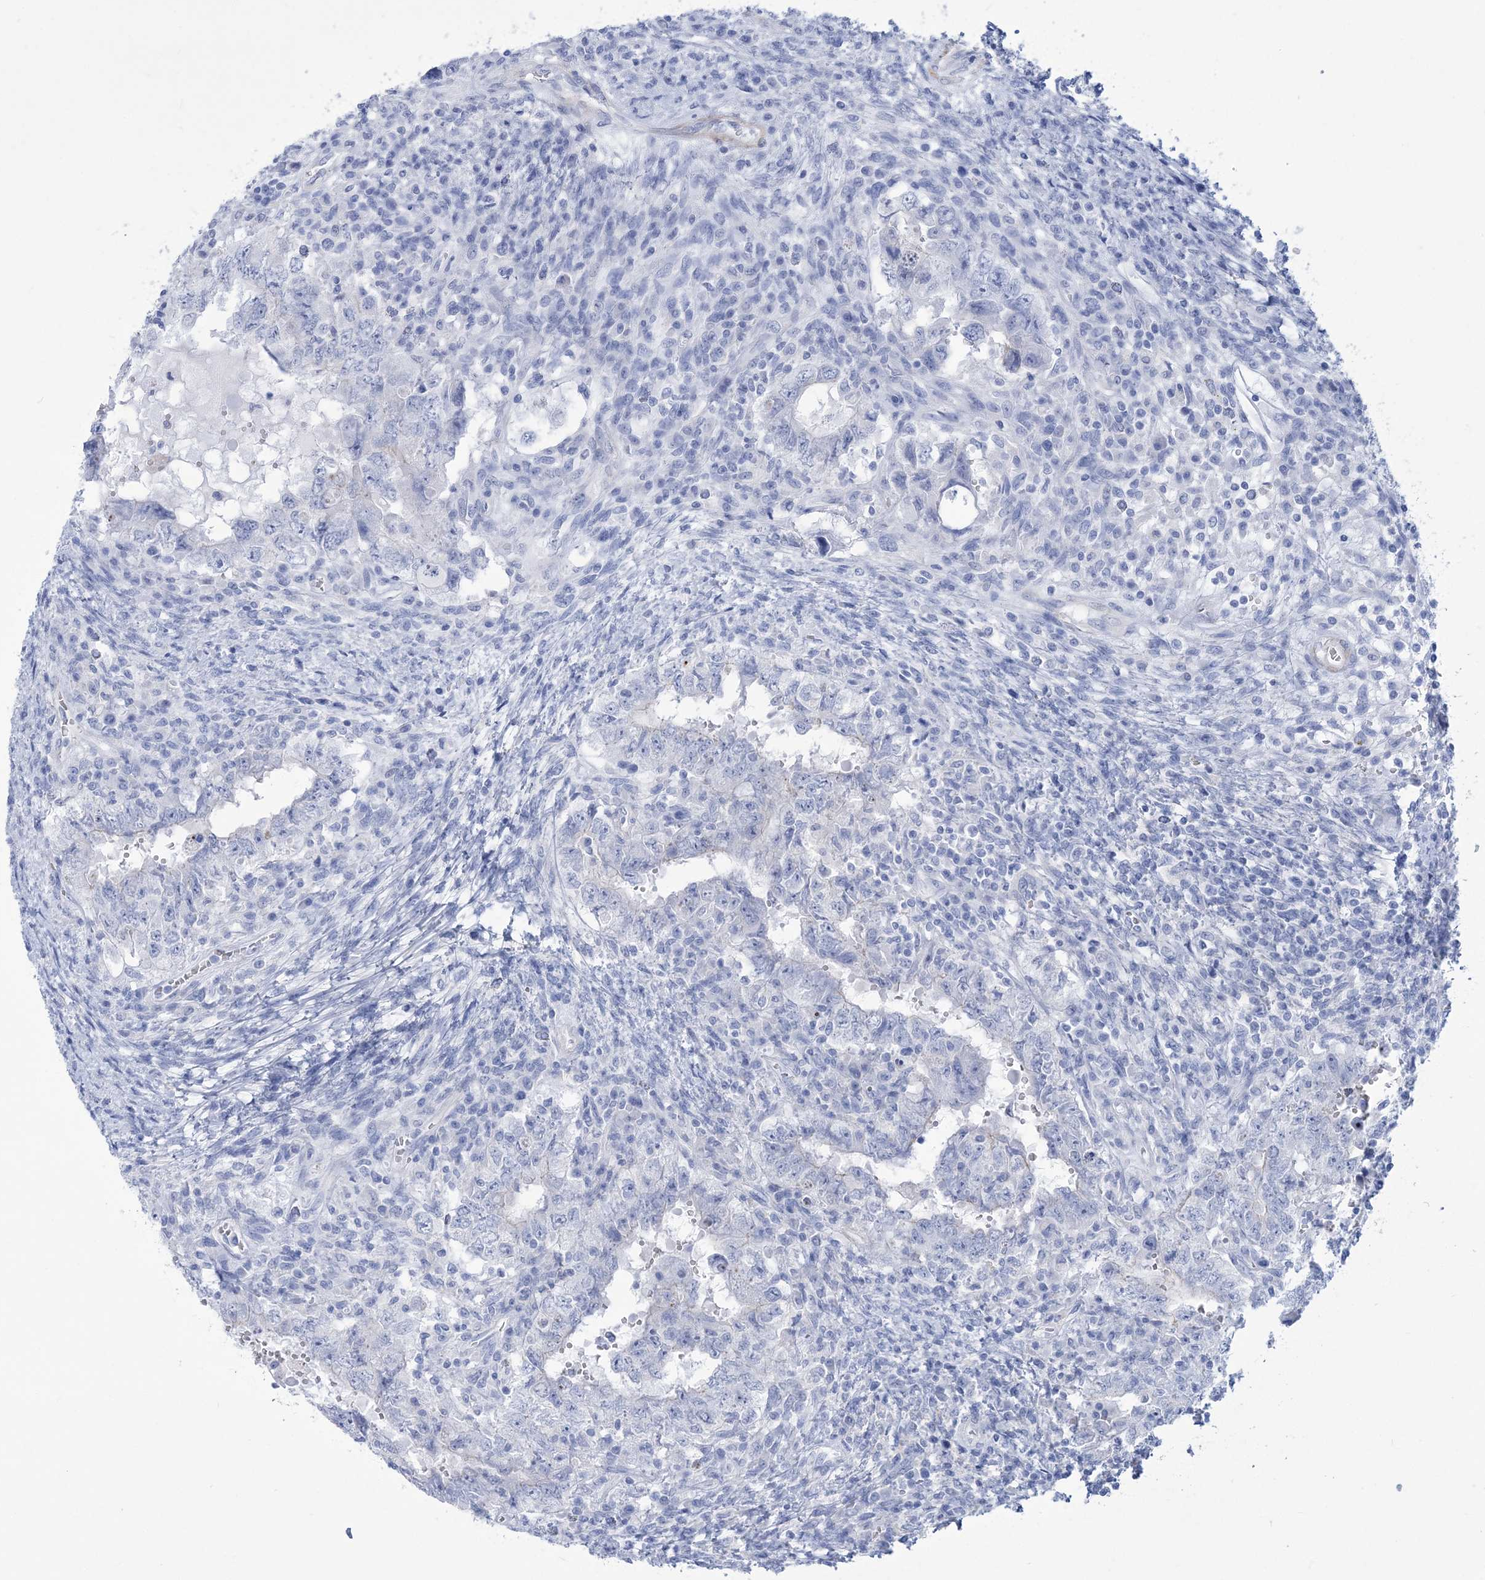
{"staining": {"intensity": "negative", "quantity": "none", "location": "none"}, "tissue": "testis cancer", "cell_type": "Tumor cells", "image_type": "cancer", "snomed": [{"axis": "morphology", "description": "Carcinoma, Embryonal, NOS"}, {"axis": "topography", "description": "Testis"}], "caption": "Human testis cancer stained for a protein using IHC exhibits no staining in tumor cells.", "gene": "WDR74", "patient": {"sex": "male", "age": 26}}